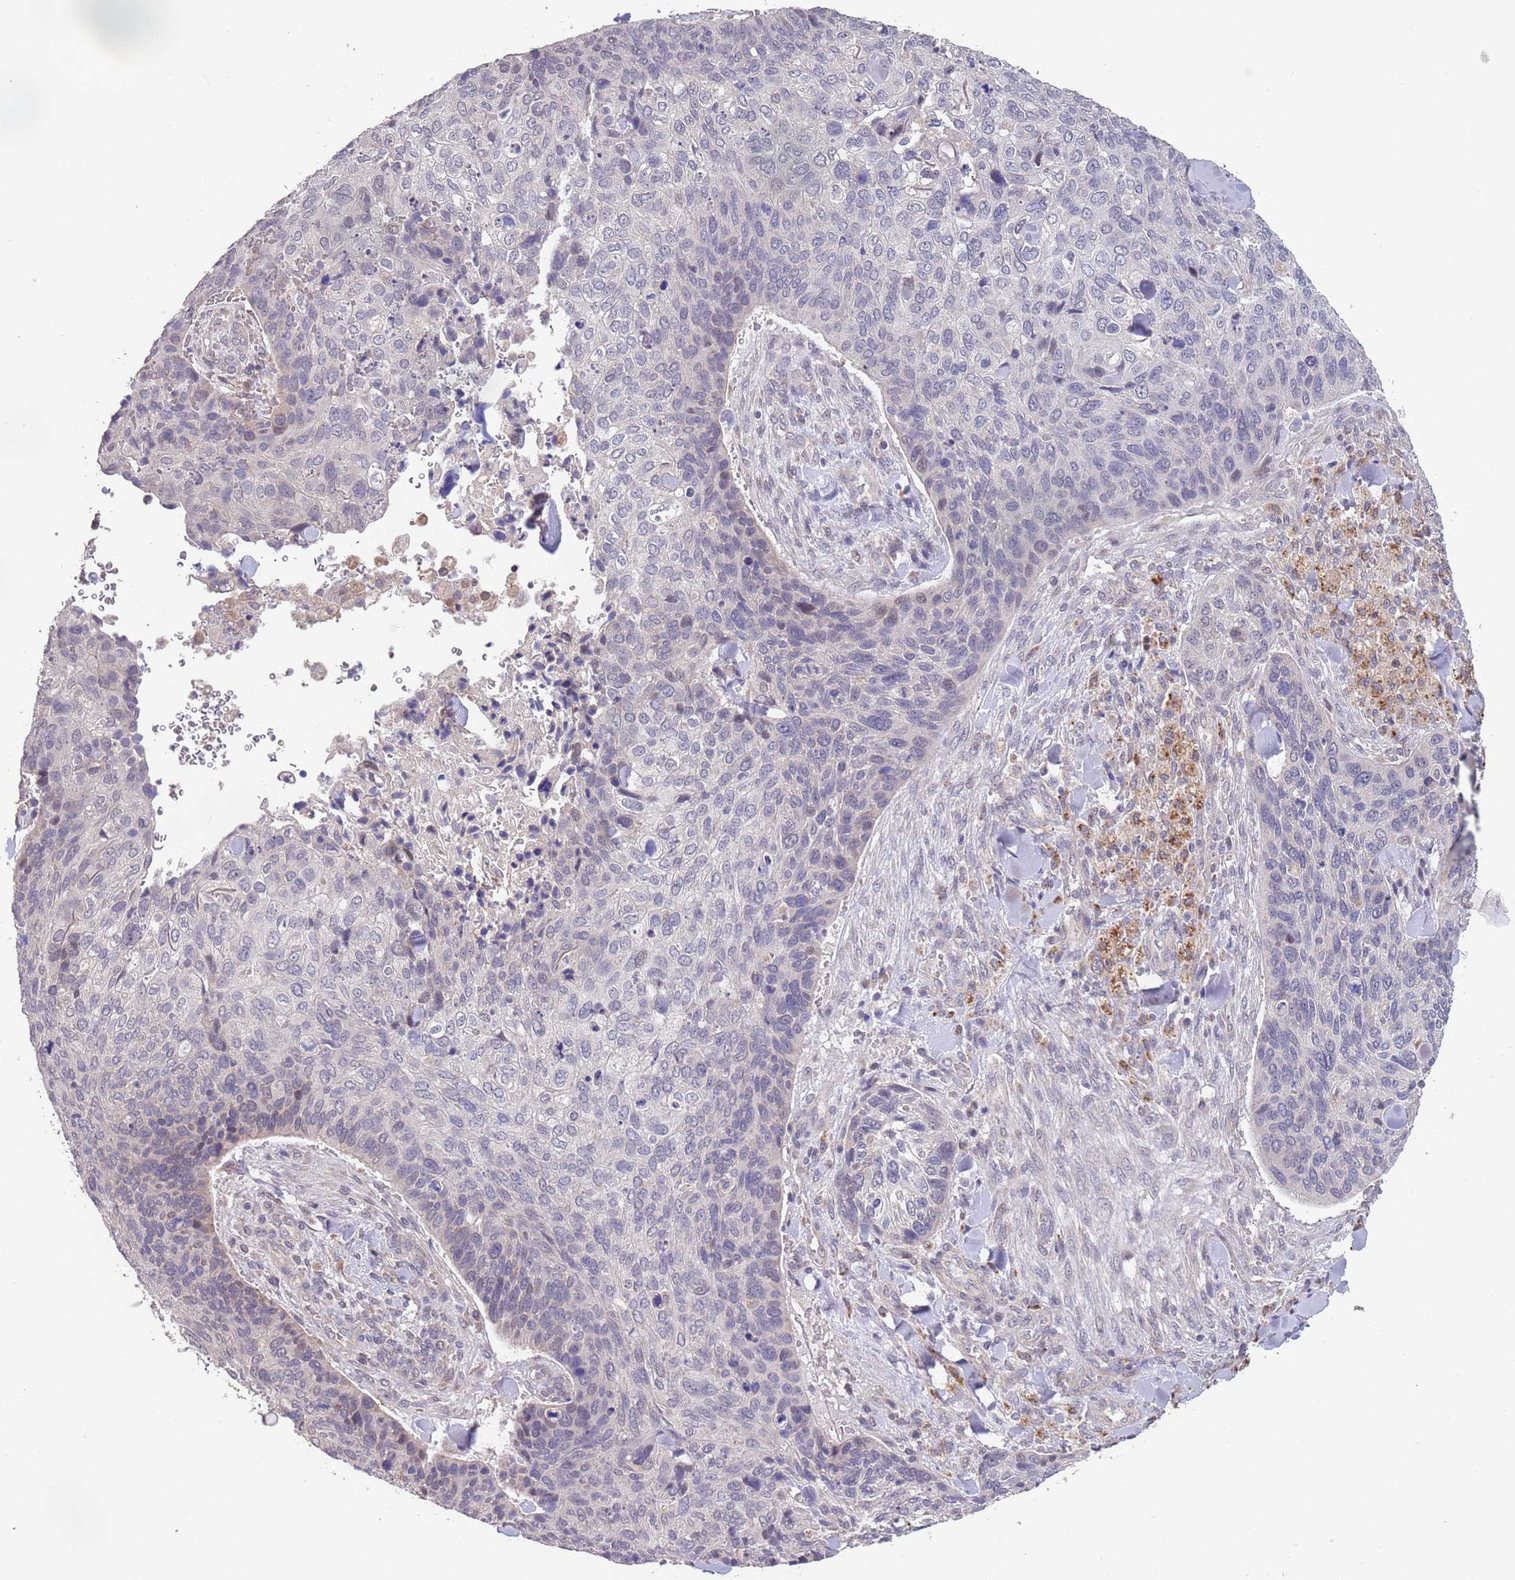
{"staining": {"intensity": "negative", "quantity": "none", "location": "none"}, "tissue": "skin cancer", "cell_type": "Tumor cells", "image_type": "cancer", "snomed": [{"axis": "morphology", "description": "Basal cell carcinoma"}, {"axis": "topography", "description": "Skin"}], "caption": "This is an immunohistochemistry histopathology image of human skin cancer (basal cell carcinoma). There is no staining in tumor cells.", "gene": "TMEM64", "patient": {"sex": "female", "age": 74}}